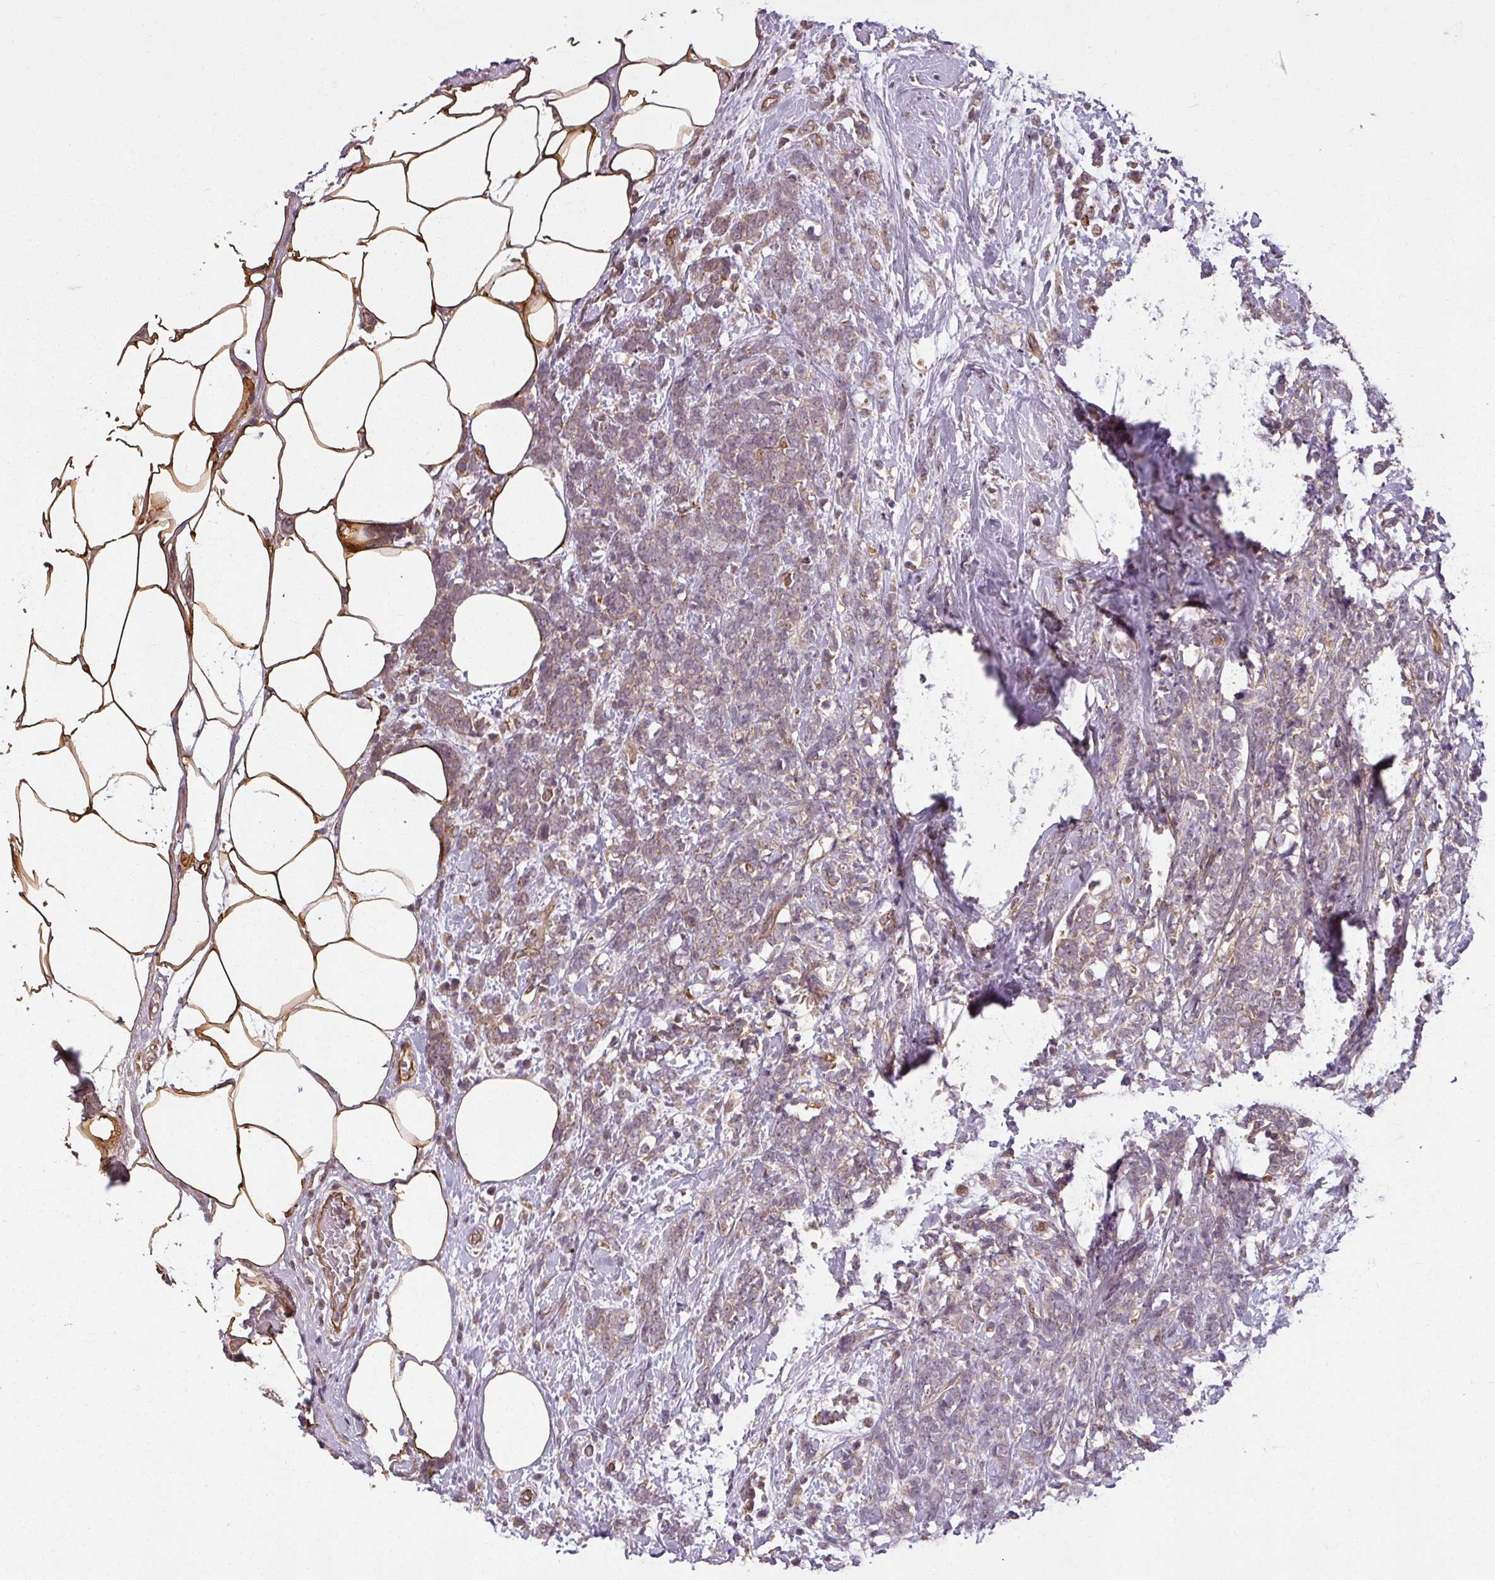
{"staining": {"intensity": "weak", "quantity": "25%-75%", "location": "cytoplasmic/membranous"}, "tissue": "breast cancer", "cell_type": "Tumor cells", "image_type": "cancer", "snomed": [{"axis": "morphology", "description": "Lobular carcinoma"}, {"axis": "topography", "description": "Breast"}], "caption": "DAB immunohistochemical staining of human breast cancer (lobular carcinoma) shows weak cytoplasmic/membranous protein staining in about 25%-75% of tumor cells.", "gene": "DIMT1", "patient": {"sex": "female", "age": 58}}